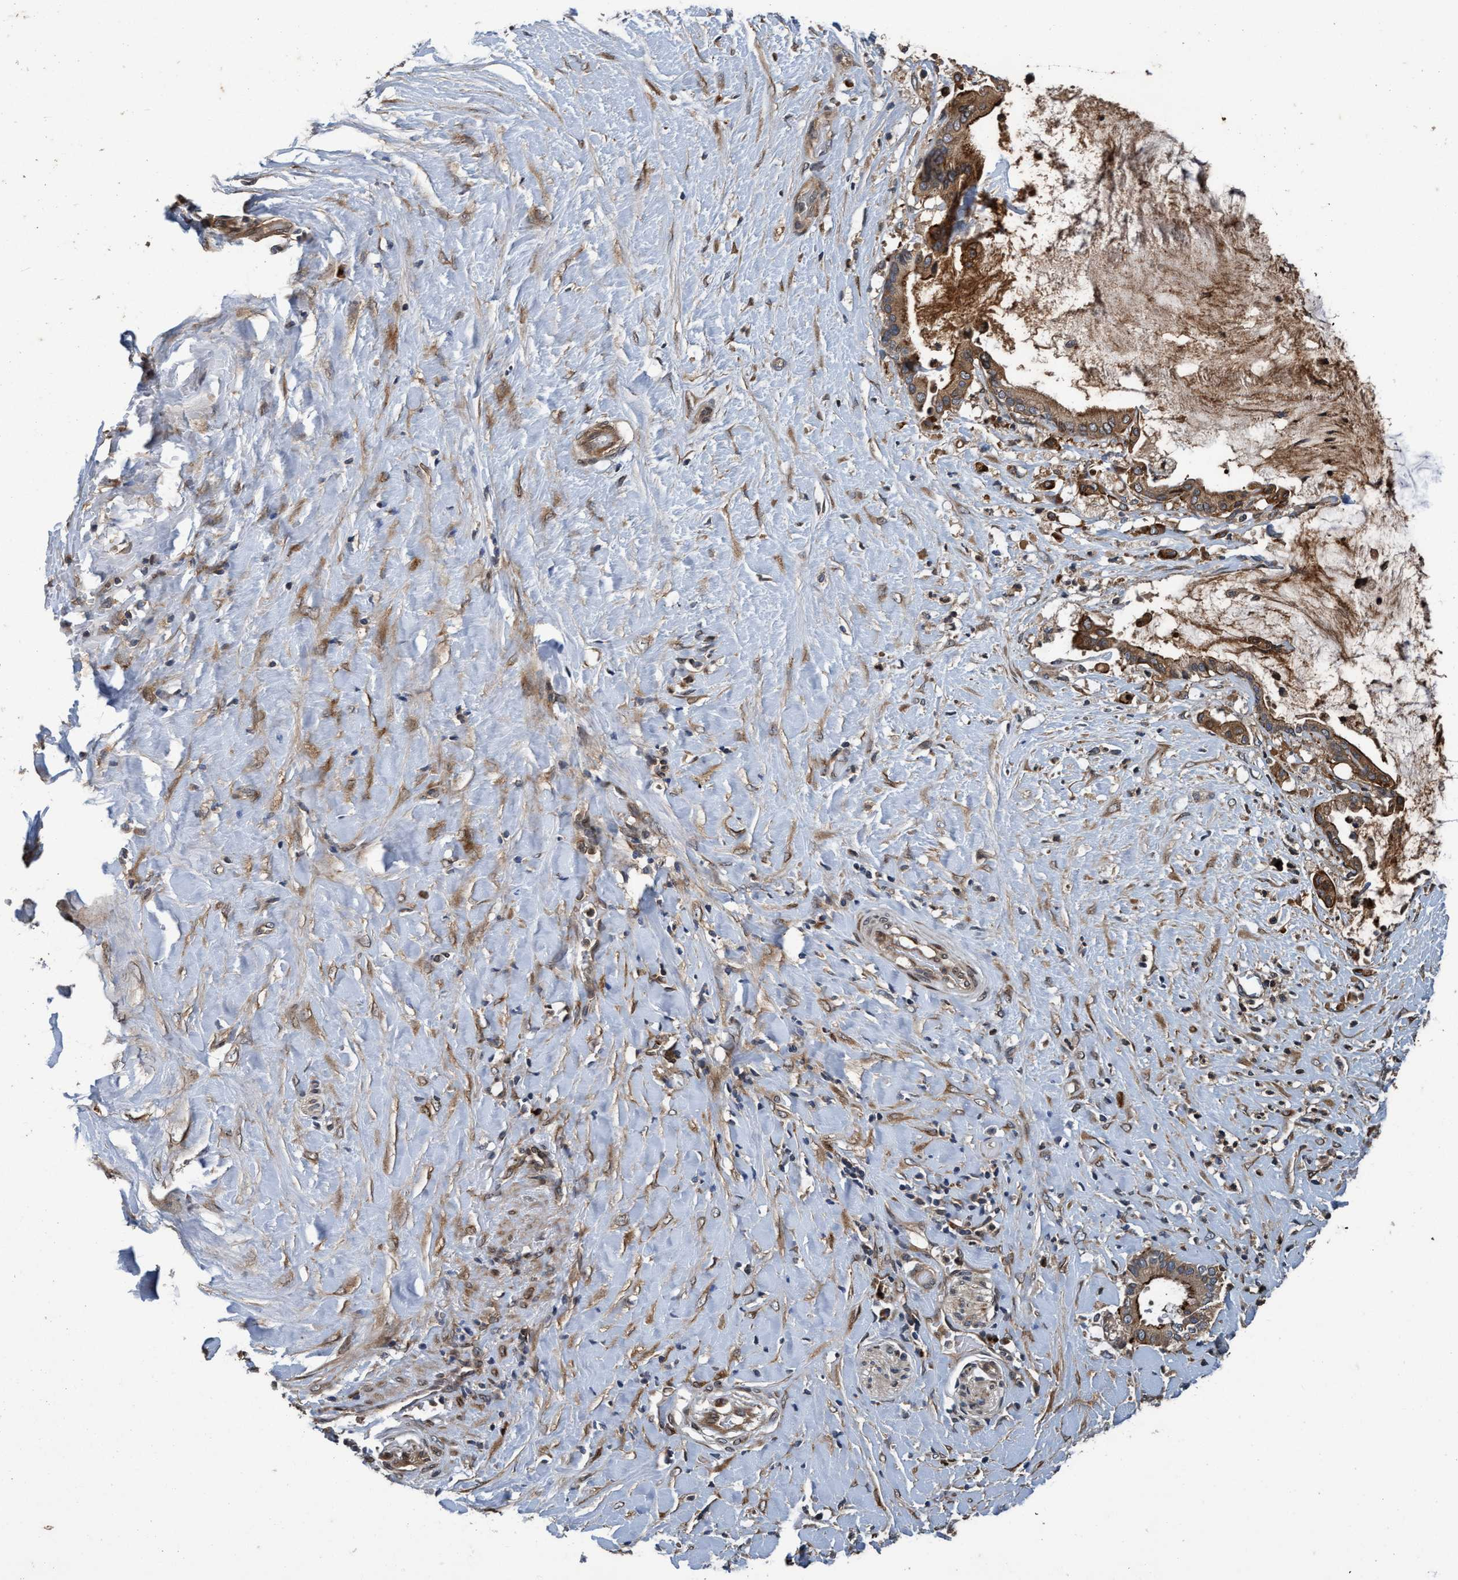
{"staining": {"intensity": "moderate", "quantity": ">75%", "location": "cytoplasmic/membranous"}, "tissue": "pancreatic cancer", "cell_type": "Tumor cells", "image_type": "cancer", "snomed": [{"axis": "morphology", "description": "Adenocarcinoma, NOS"}, {"axis": "topography", "description": "Pancreas"}], "caption": "A brown stain labels moderate cytoplasmic/membranous expression of a protein in human pancreatic cancer (adenocarcinoma) tumor cells. (DAB (3,3'-diaminobenzidine) IHC with brightfield microscopy, high magnification).", "gene": "MACC1", "patient": {"sex": "male", "age": 41}}